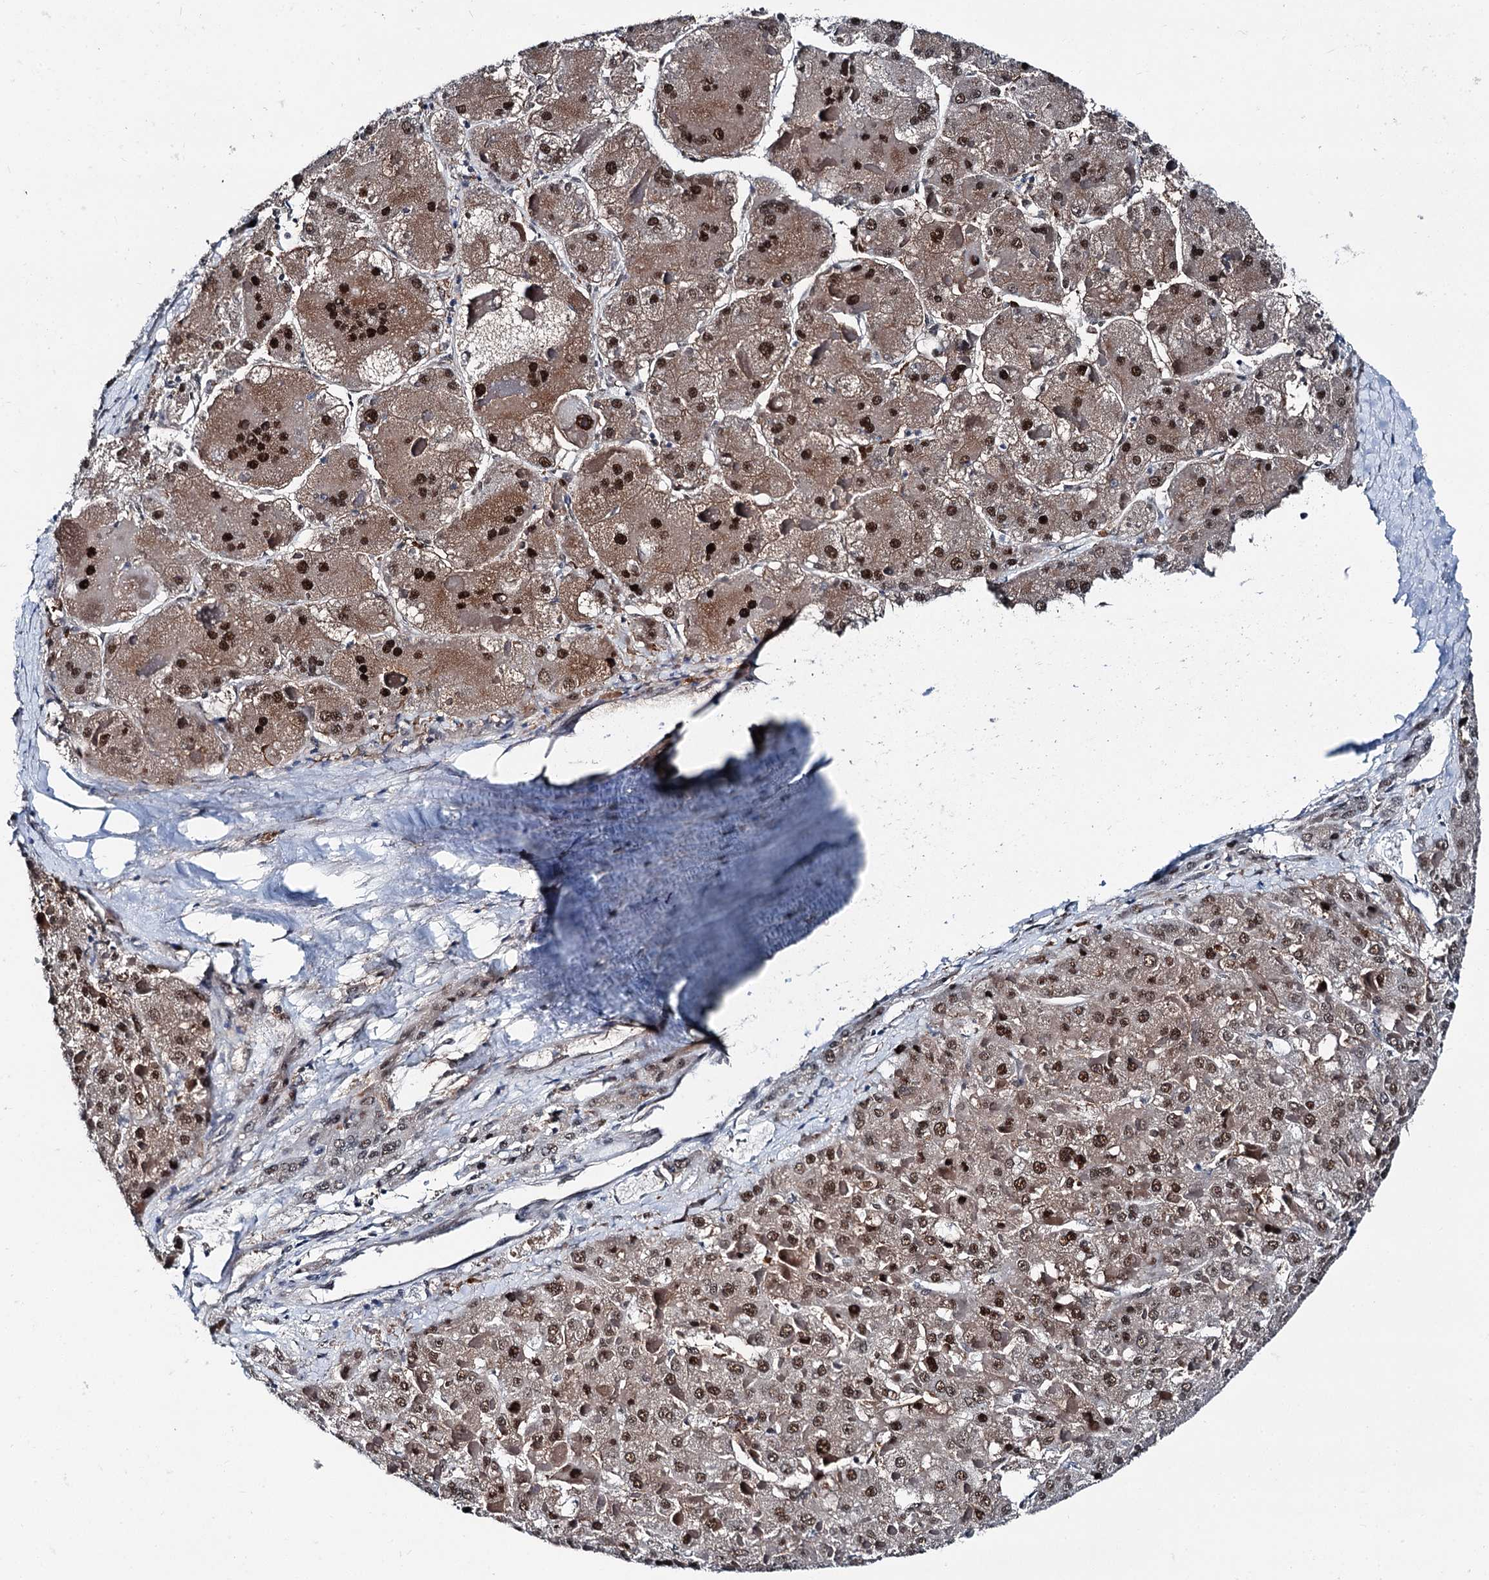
{"staining": {"intensity": "moderate", "quantity": ">75%", "location": "nuclear"}, "tissue": "liver cancer", "cell_type": "Tumor cells", "image_type": "cancer", "snomed": [{"axis": "morphology", "description": "Carcinoma, Hepatocellular, NOS"}, {"axis": "topography", "description": "Liver"}], "caption": "Liver cancer stained for a protein (brown) shows moderate nuclear positive positivity in about >75% of tumor cells.", "gene": "PSMD13", "patient": {"sex": "female", "age": 73}}